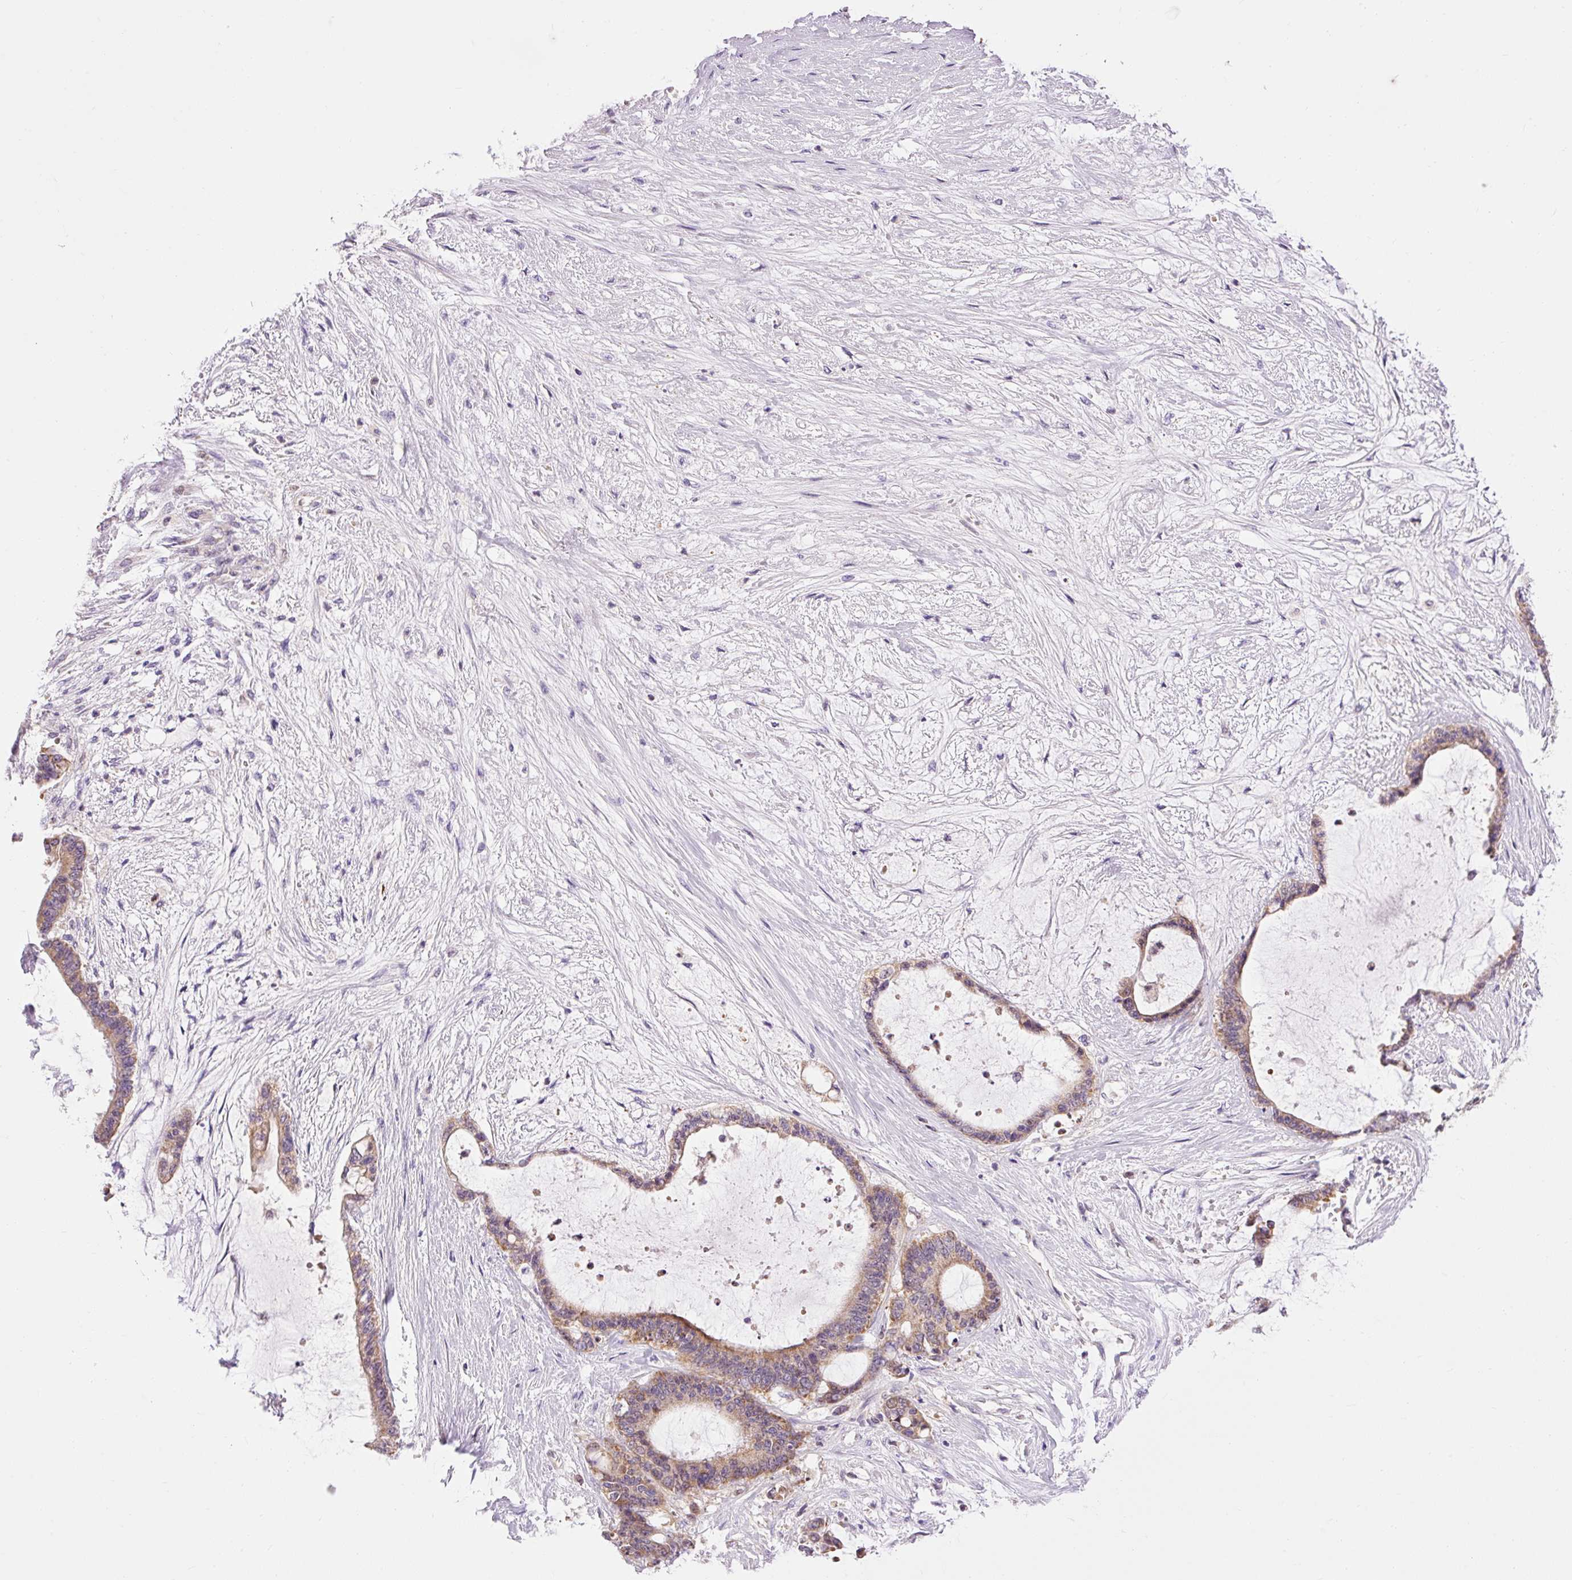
{"staining": {"intensity": "moderate", "quantity": ">75%", "location": "cytoplasmic/membranous"}, "tissue": "liver cancer", "cell_type": "Tumor cells", "image_type": "cancer", "snomed": [{"axis": "morphology", "description": "Normal tissue, NOS"}, {"axis": "morphology", "description": "Cholangiocarcinoma"}, {"axis": "topography", "description": "Liver"}, {"axis": "topography", "description": "Peripheral nerve tissue"}], "caption": "The histopathology image shows a brown stain indicating the presence of a protein in the cytoplasmic/membranous of tumor cells in cholangiocarcinoma (liver). (DAB IHC, brown staining for protein, blue staining for nuclei).", "gene": "IMMT", "patient": {"sex": "female", "age": 73}}